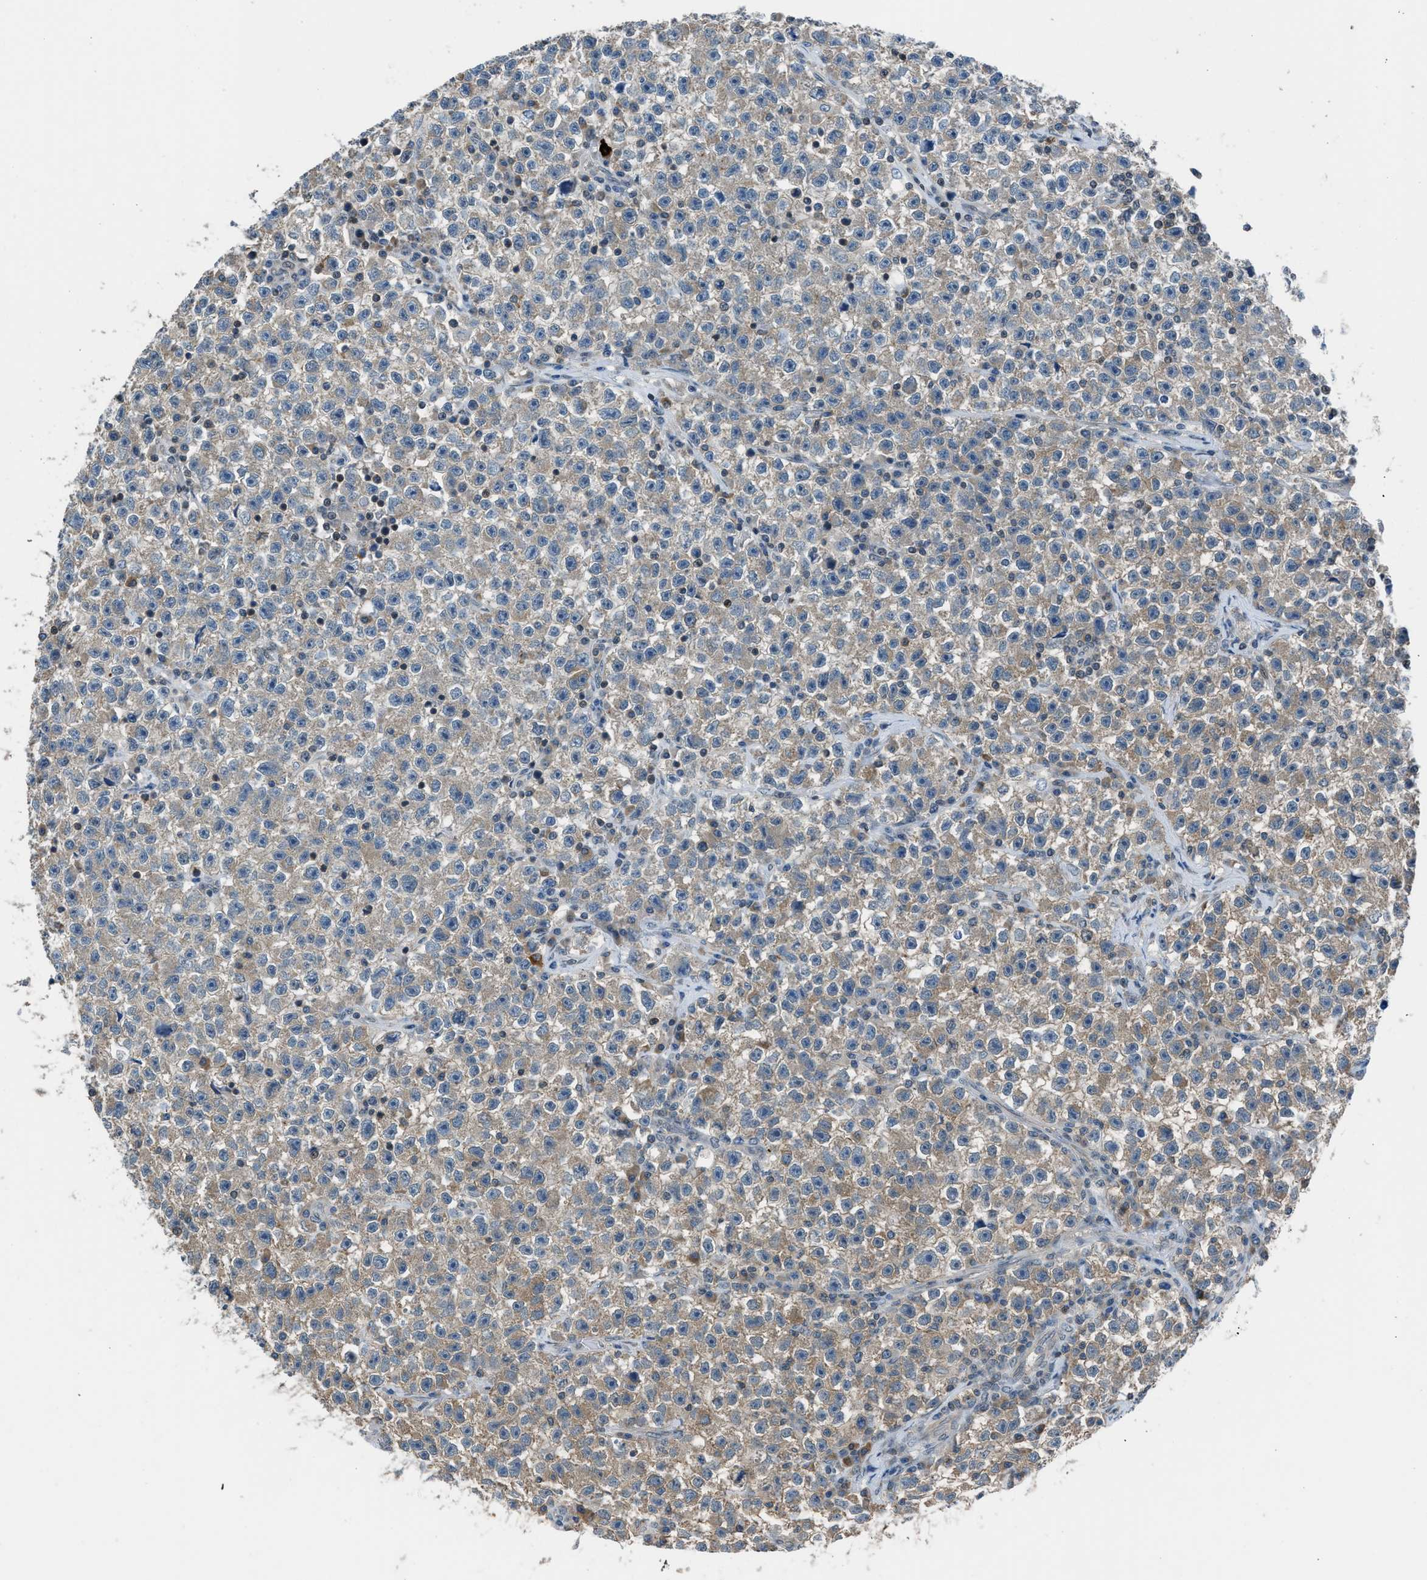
{"staining": {"intensity": "weak", "quantity": "25%-75%", "location": "cytoplasmic/membranous"}, "tissue": "testis cancer", "cell_type": "Tumor cells", "image_type": "cancer", "snomed": [{"axis": "morphology", "description": "Seminoma, NOS"}, {"axis": "topography", "description": "Testis"}], "caption": "The photomicrograph shows a brown stain indicating the presence of a protein in the cytoplasmic/membranous of tumor cells in testis cancer (seminoma). (IHC, brightfield microscopy, high magnification).", "gene": "LMLN", "patient": {"sex": "male", "age": 22}}